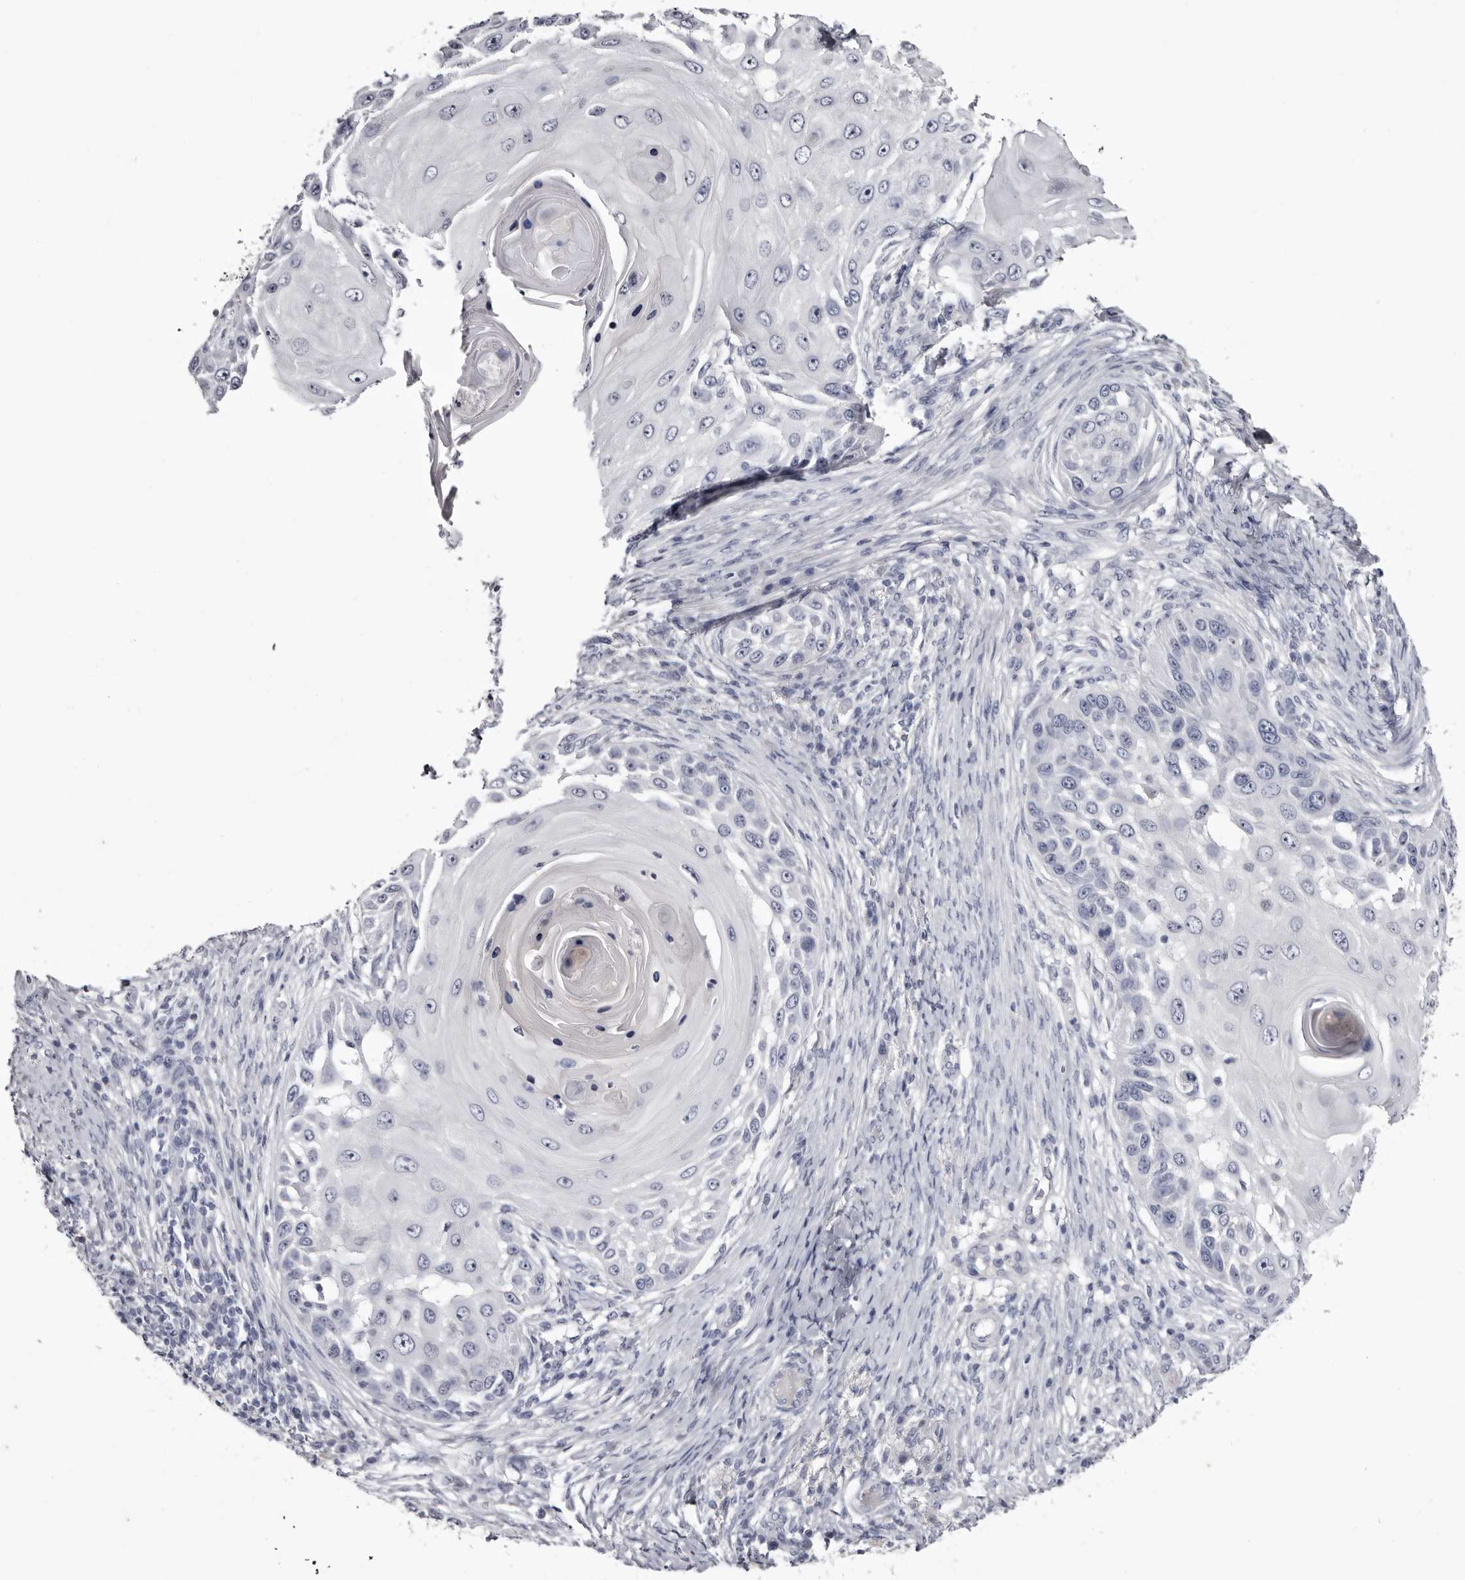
{"staining": {"intensity": "negative", "quantity": "none", "location": "none"}, "tissue": "skin cancer", "cell_type": "Tumor cells", "image_type": "cancer", "snomed": [{"axis": "morphology", "description": "Squamous cell carcinoma, NOS"}, {"axis": "topography", "description": "Skin"}], "caption": "A high-resolution micrograph shows immunohistochemistry staining of skin cancer (squamous cell carcinoma), which reveals no significant expression in tumor cells.", "gene": "CA6", "patient": {"sex": "female", "age": 44}}